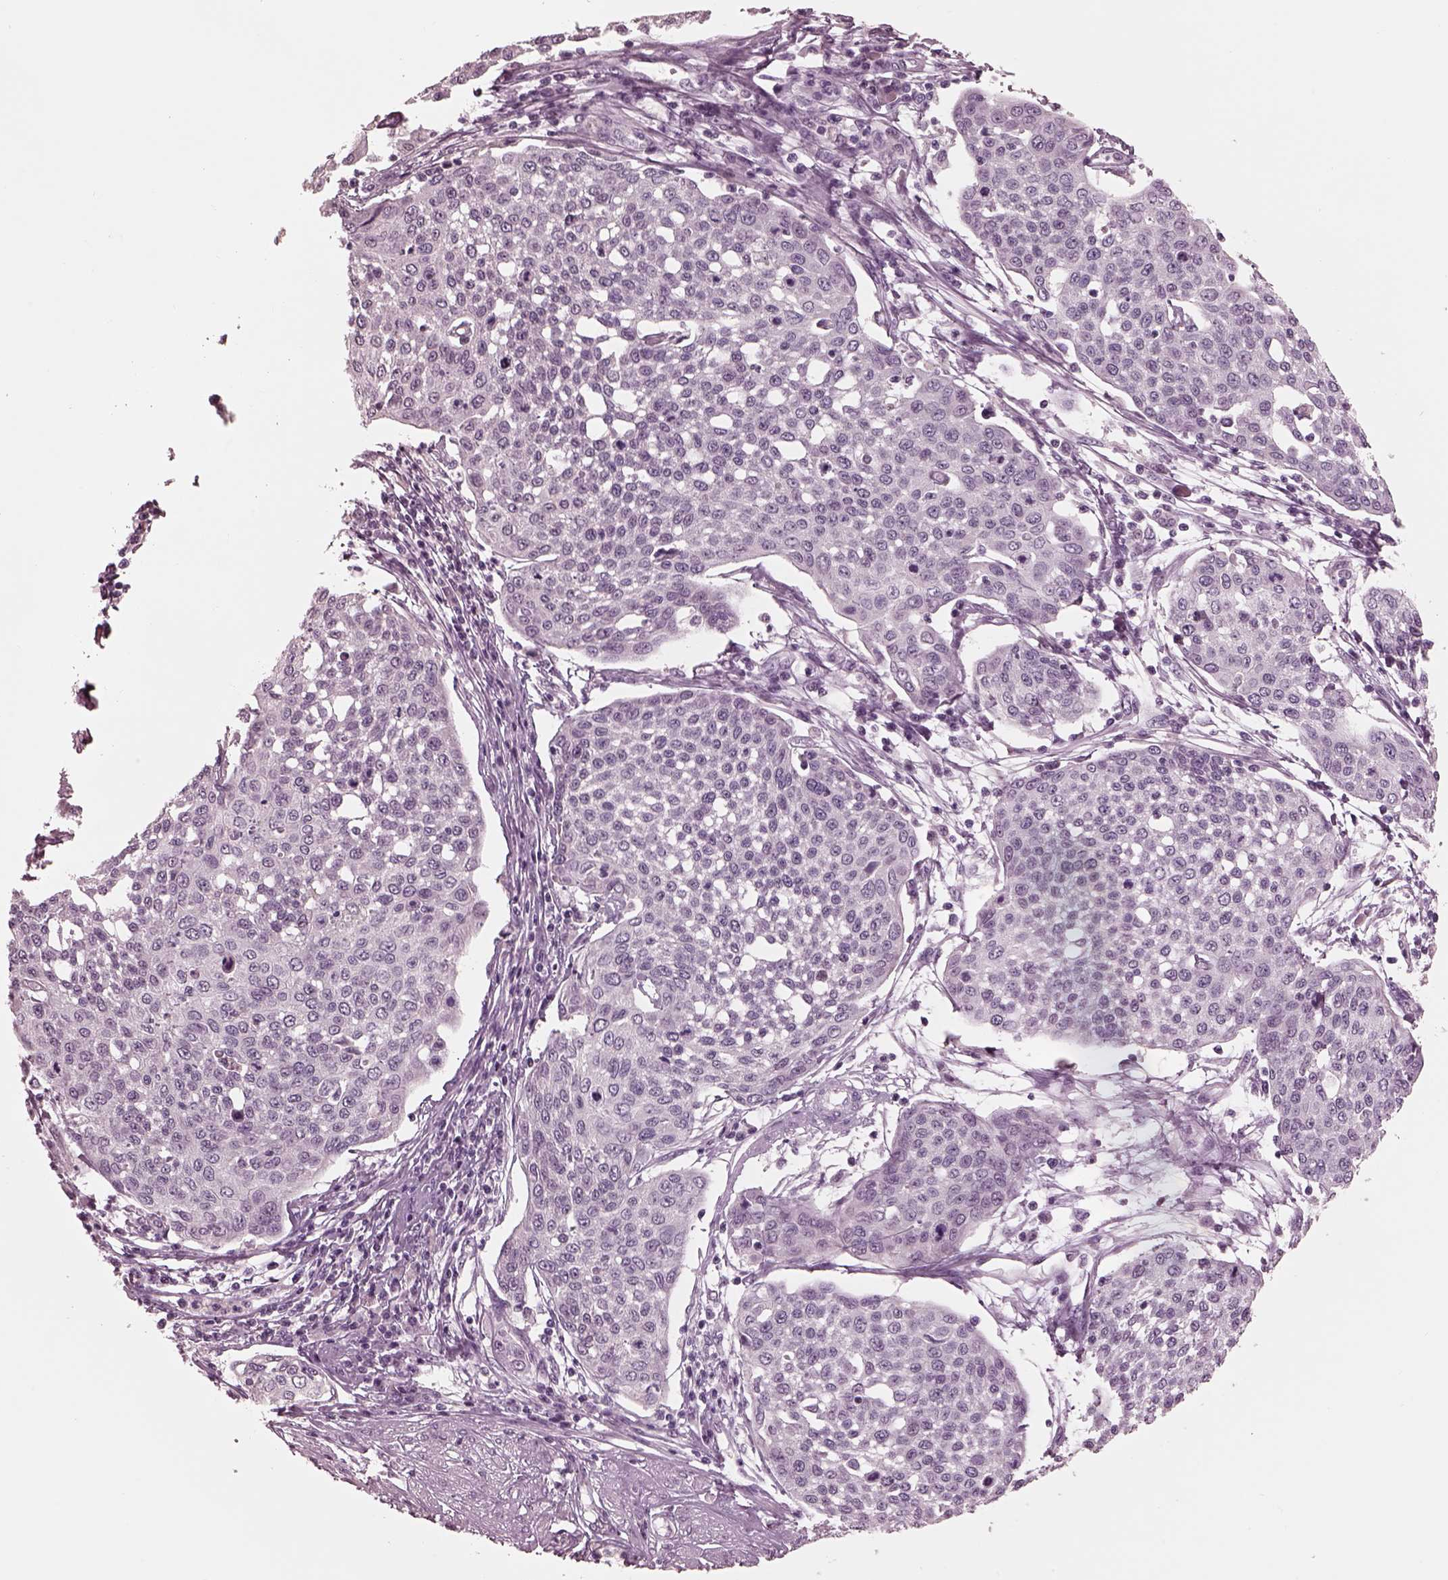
{"staining": {"intensity": "negative", "quantity": "none", "location": "none"}, "tissue": "cervical cancer", "cell_type": "Tumor cells", "image_type": "cancer", "snomed": [{"axis": "morphology", "description": "Squamous cell carcinoma, NOS"}, {"axis": "topography", "description": "Cervix"}], "caption": "Micrograph shows no protein expression in tumor cells of cervical cancer tissue. (DAB (3,3'-diaminobenzidine) immunohistochemistry with hematoxylin counter stain).", "gene": "GARIN4", "patient": {"sex": "female", "age": 34}}